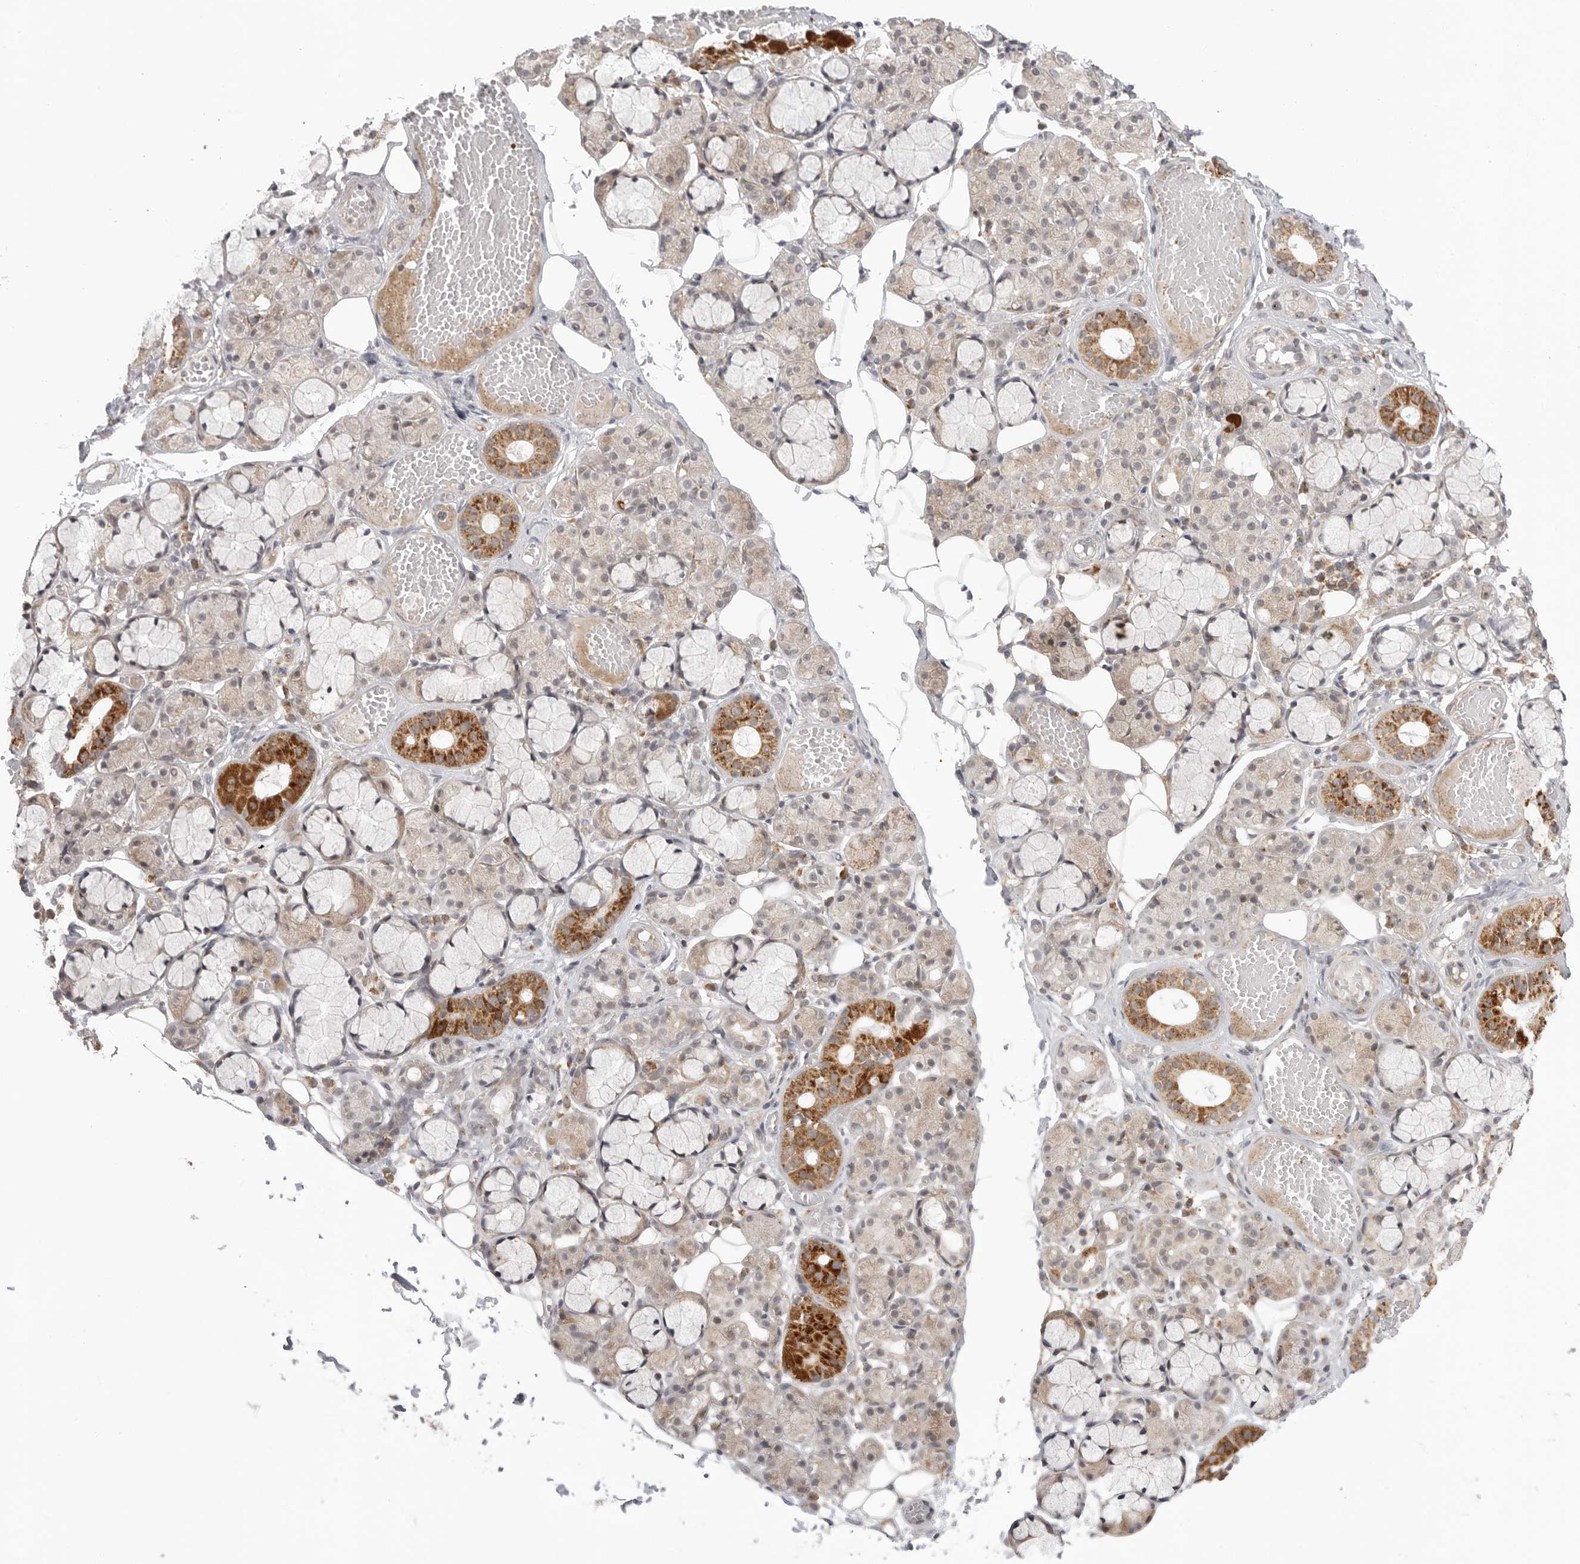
{"staining": {"intensity": "moderate", "quantity": "<25%", "location": "cytoplasmic/membranous"}, "tissue": "salivary gland", "cell_type": "Glandular cells", "image_type": "normal", "snomed": [{"axis": "morphology", "description": "Normal tissue, NOS"}, {"axis": "topography", "description": "Salivary gland"}], "caption": "A brown stain shows moderate cytoplasmic/membranous staining of a protein in glandular cells of normal human salivary gland. Nuclei are stained in blue.", "gene": "KALRN", "patient": {"sex": "male", "age": 63}}